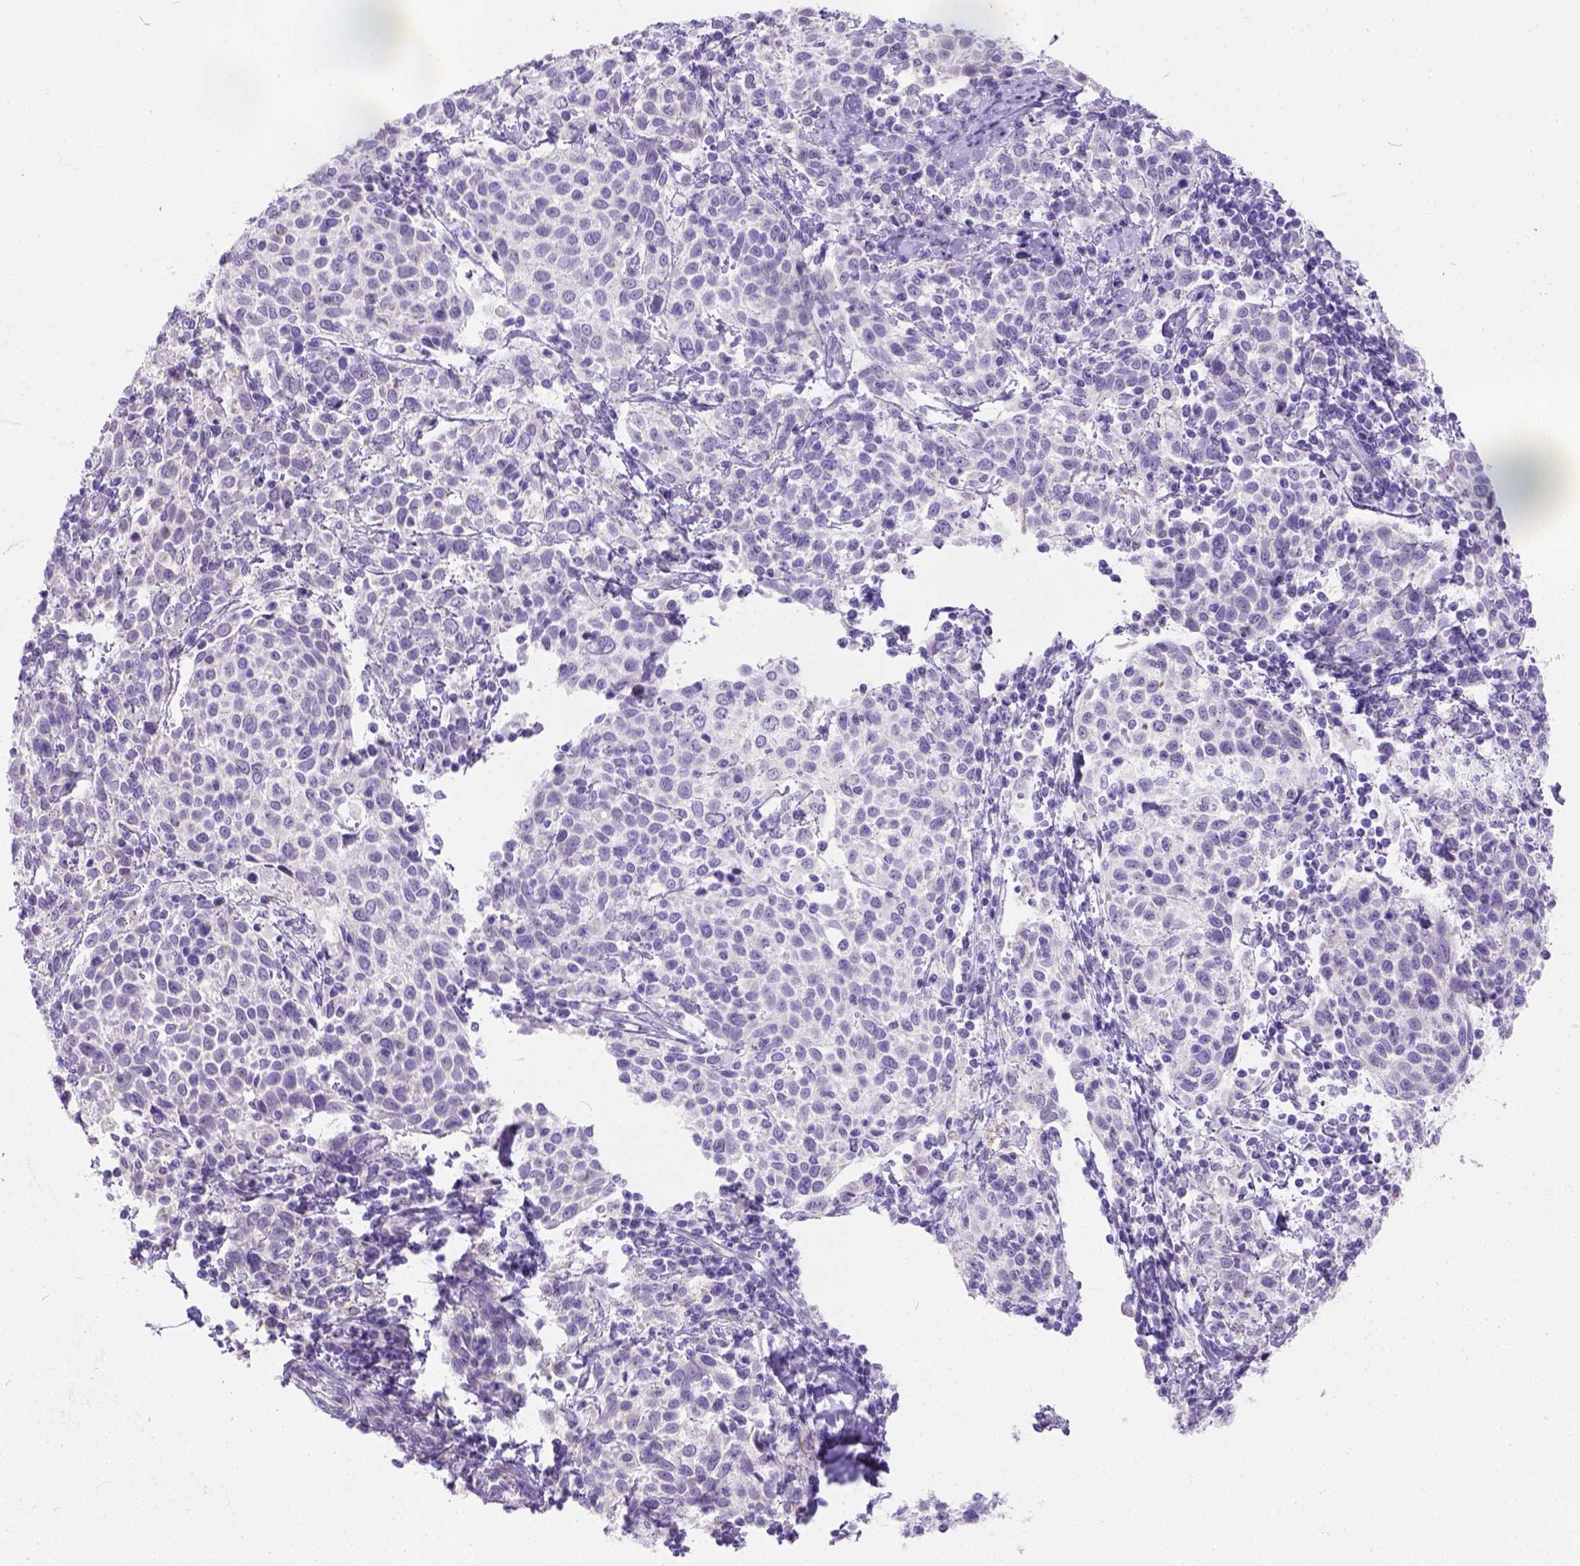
{"staining": {"intensity": "negative", "quantity": "none", "location": "none"}, "tissue": "cervical cancer", "cell_type": "Tumor cells", "image_type": "cancer", "snomed": [{"axis": "morphology", "description": "Squamous cell carcinoma, NOS"}, {"axis": "topography", "description": "Cervix"}], "caption": "Immunohistochemistry (IHC) histopathology image of neoplastic tissue: cervical squamous cell carcinoma stained with DAB reveals no significant protein expression in tumor cells. Brightfield microscopy of immunohistochemistry stained with DAB (brown) and hematoxylin (blue), captured at high magnification.", "gene": "PHF7", "patient": {"sex": "female", "age": 61}}